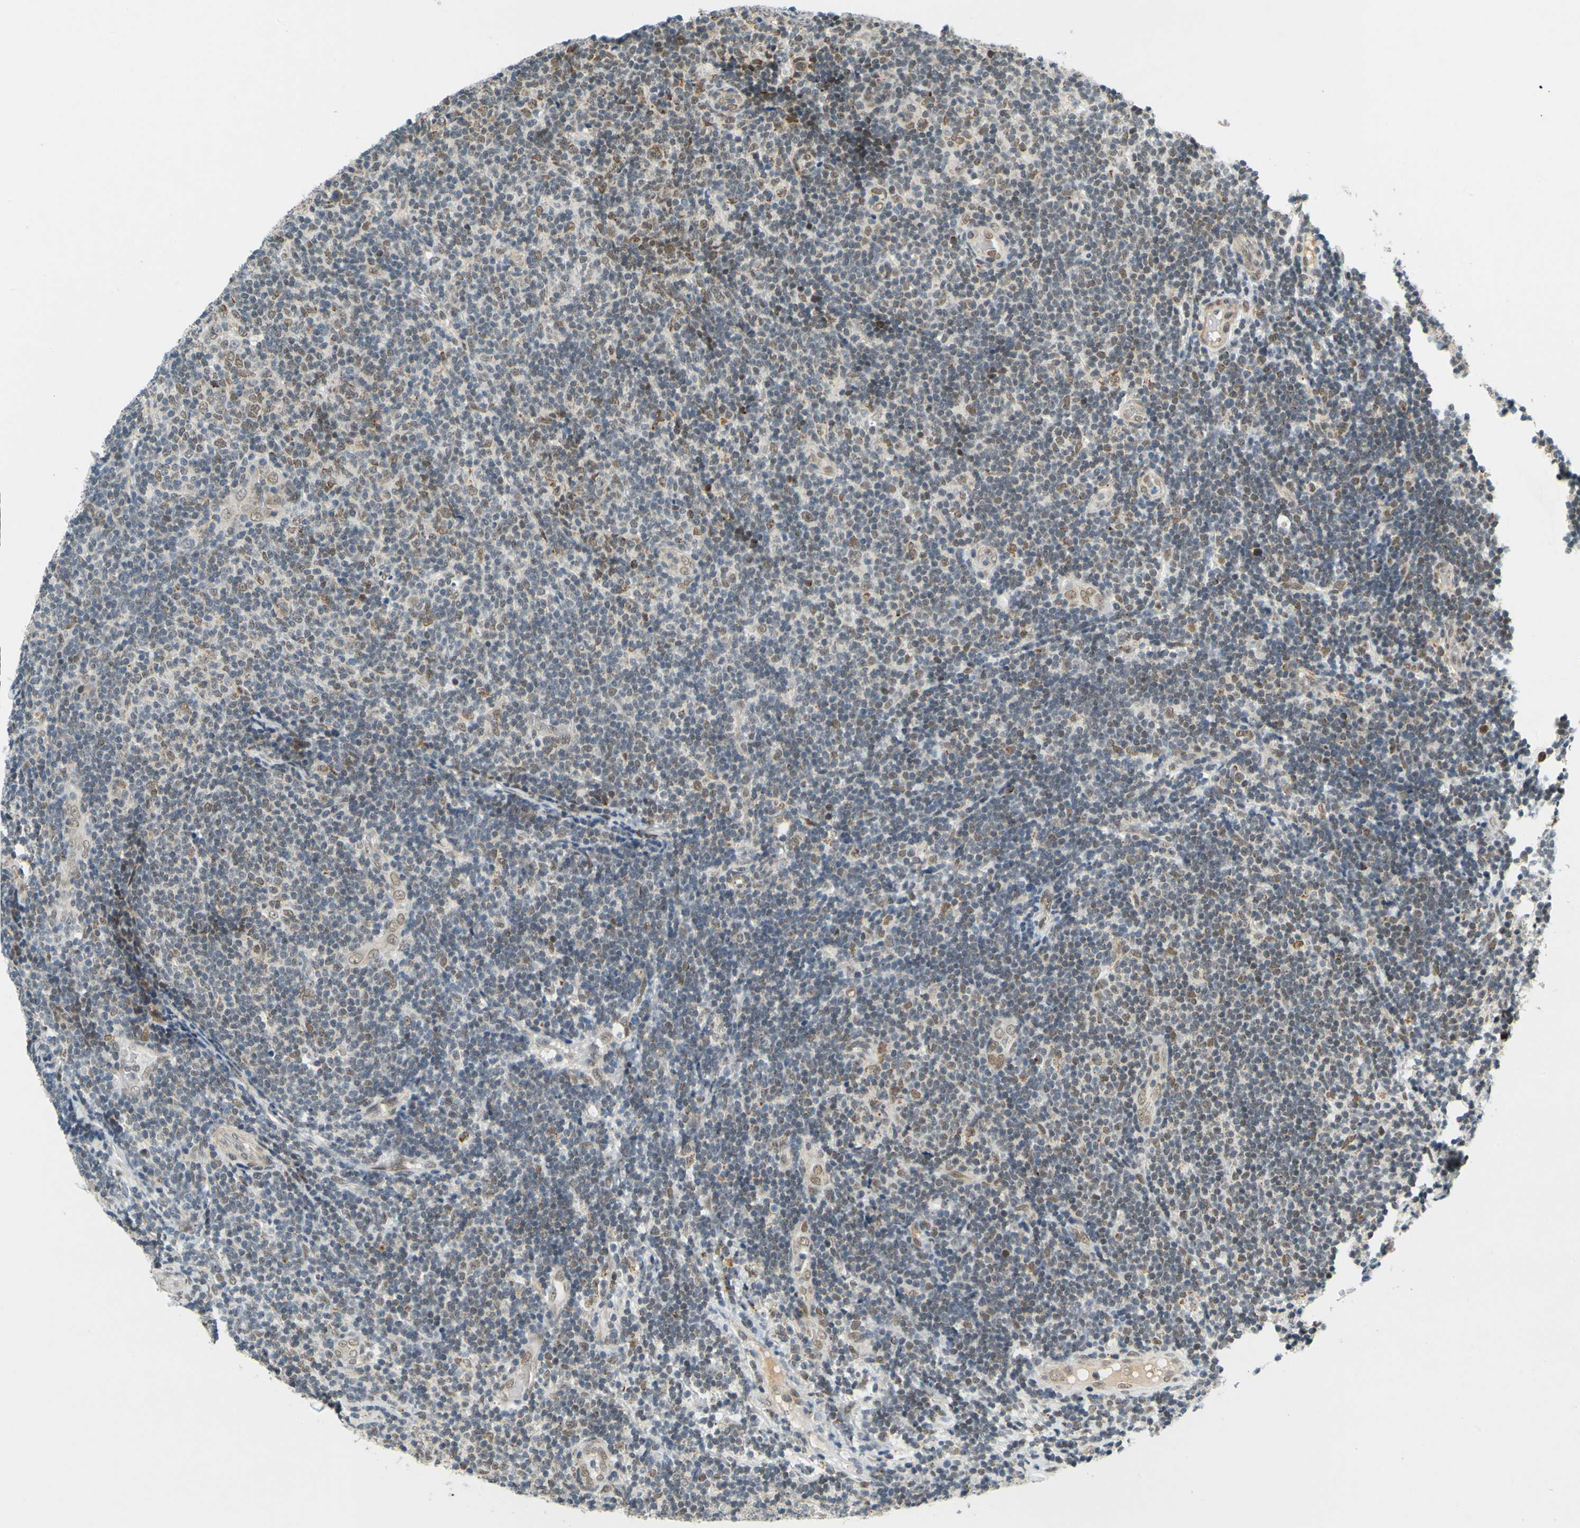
{"staining": {"intensity": "moderate", "quantity": "25%-75%", "location": "nuclear"}, "tissue": "lymphoma", "cell_type": "Tumor cells", "image_type": "cancer", "snomed": [{"axis": "morphology", "description": "Malignant lymphoma, non-Hodgkin's type, Low grade"}, {"axis": "topography", "description": "Lymph node"}], "caption": "Protein expression by immunohistochemistry shows moderate nuclear staining in approximately 25%-75% of tumor cells in malignant lymphoma, non-Hodgkin's type (low-grade).", "gene": "POGZ", "patient": {"sex": "male", "age": 83}}